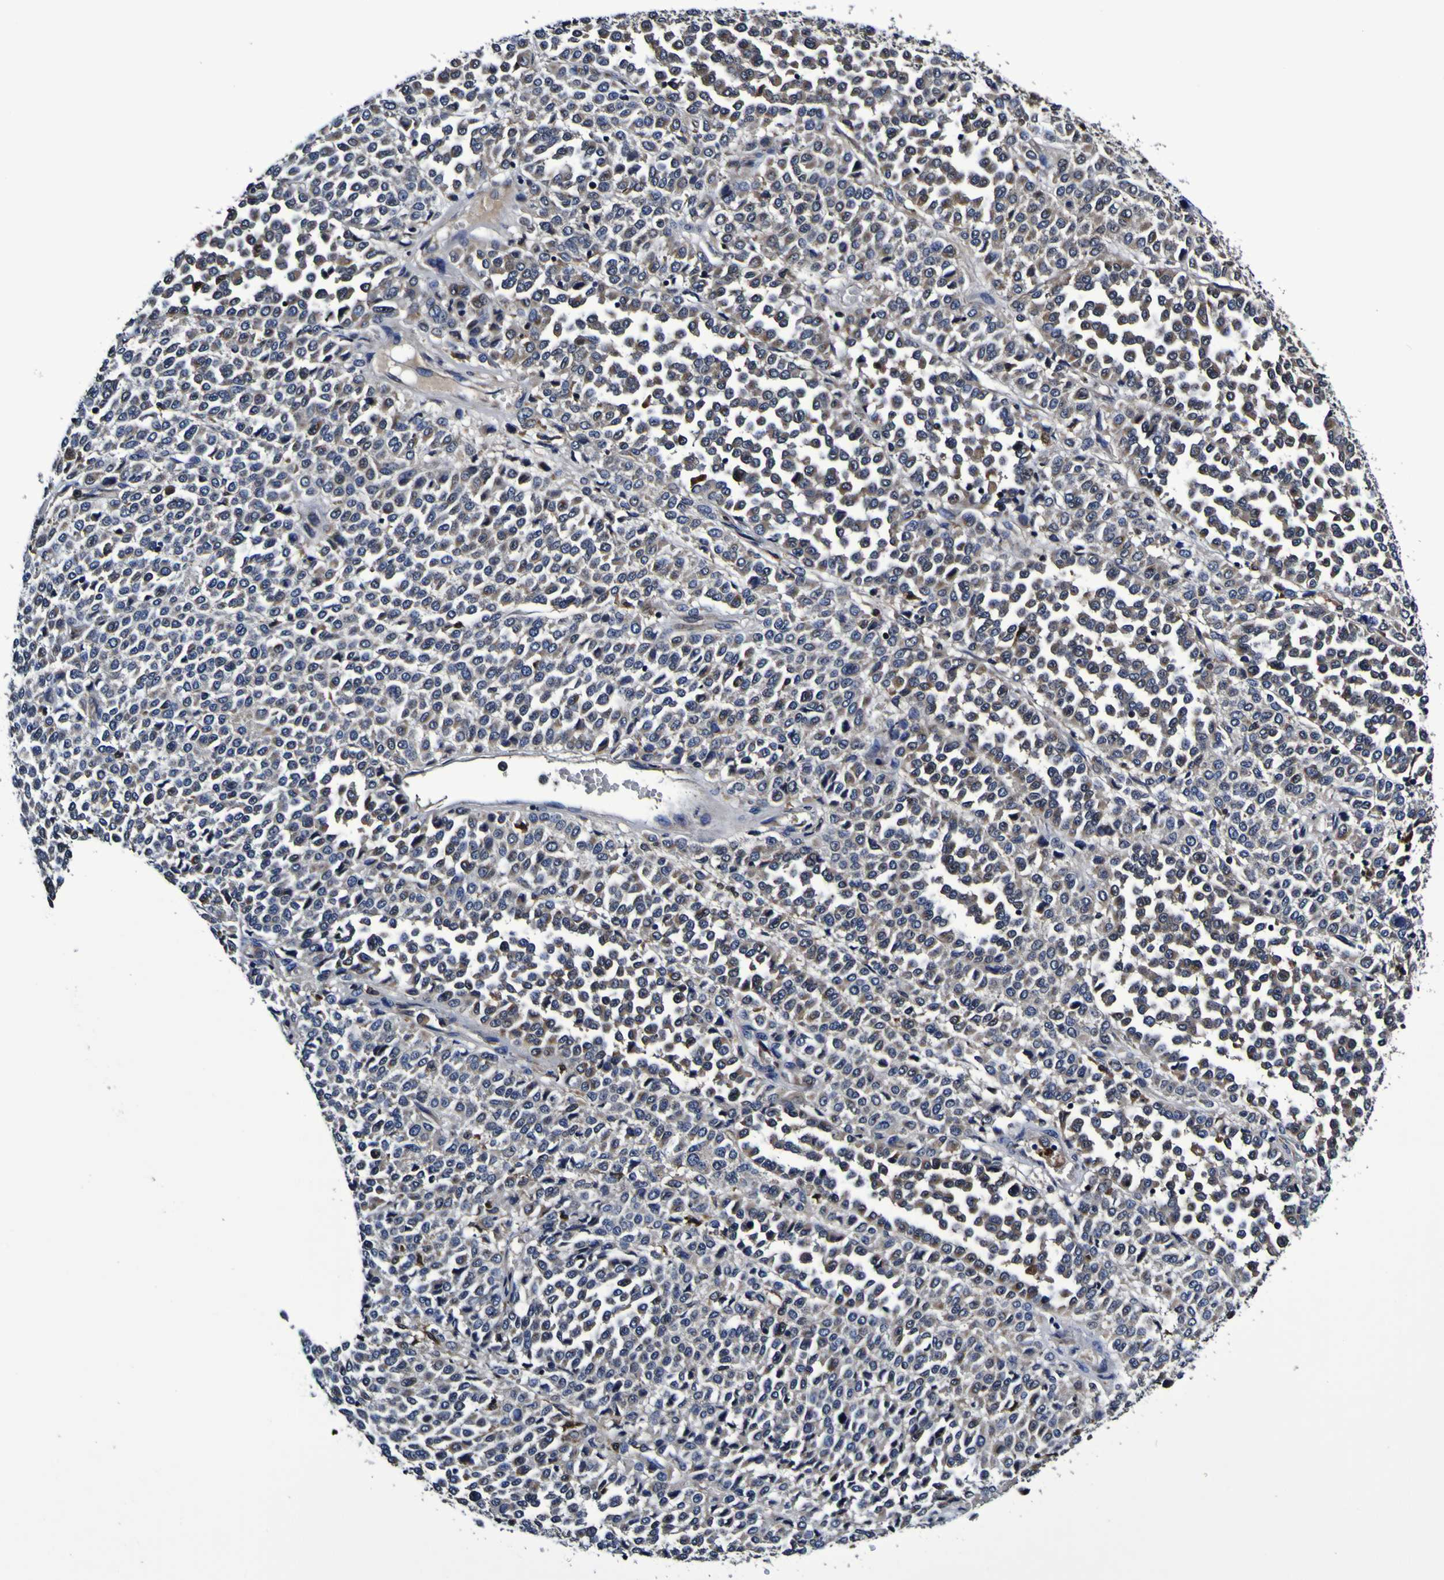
{"staining": {"intensity": "weak", "quantity": "25%-75%", "location": "cytoplasmic/membranous"}, "tissue": "melanoma", "cell_type": "Tumor cells", "image_type": "cancer", "snomed": [{"axis": "morphology", "description": "Malignant melanoma, Metastatic site"}, {"axis": "topography", "description": "Pancreas"}], "caption": "Brown immunohistochemical staining in malignant melanoma (metastatic site) reveals weak cytoplasmic/membranous staining in about 25%-75% of tumor cells.", "gene": "GPX1", "patient": {"sex": "female", "age": 30}}